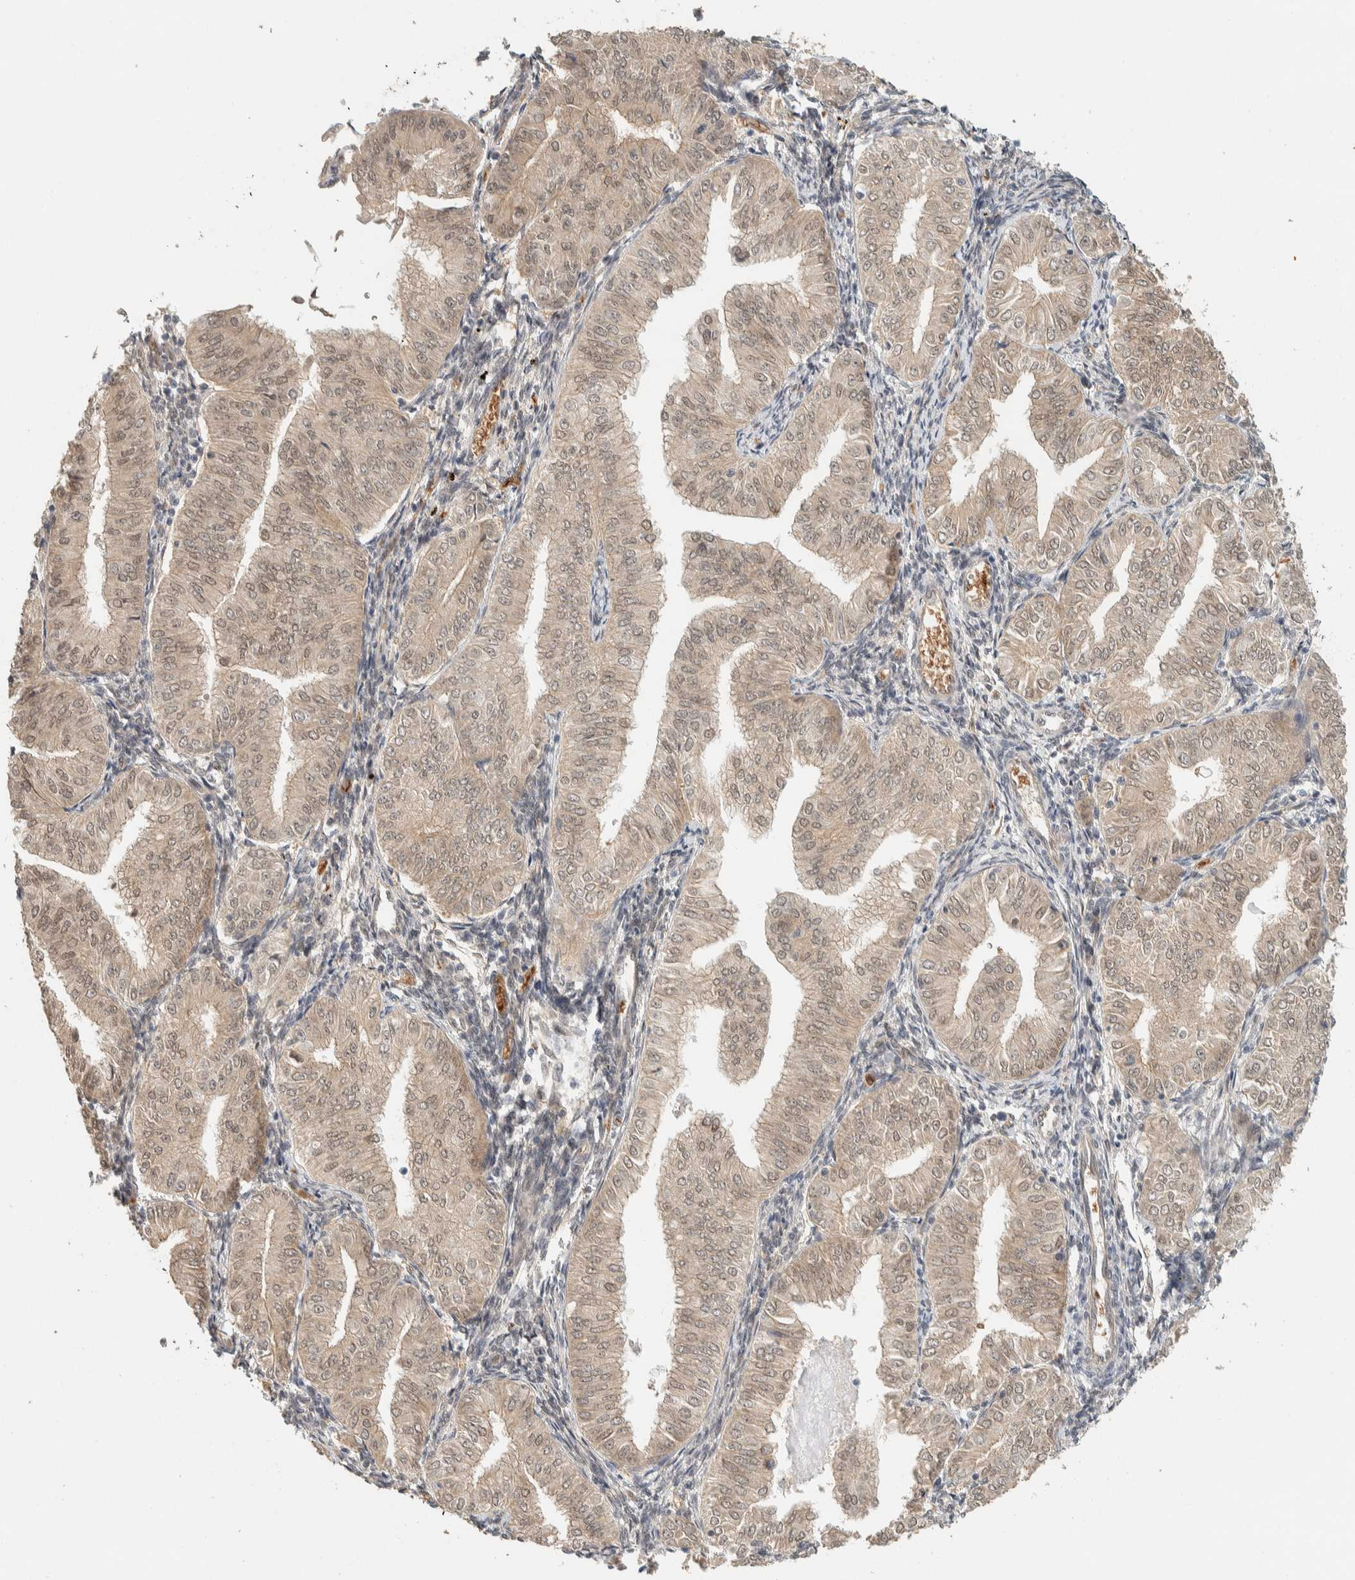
{"staining": {"intensity": "weak", "quantity": ">75%", "location": "cytoplasmic/membranous,nuclear"}, "tissue": "endometrial cancer", "cell_type": "Tumor cells", "image_type": "cancer", "snomed": [{"axis": "morphology", "description": "Normal tissue, NOS"}, {"axis": "morphology", "description": "Adenocarcinoma, NOS"}, {"axis": "topography", "description": "Endometrium"}], "caption": "Immunohistochemistry (IHC) (DAB (3,3'-diaminobenzidine)) staining of human endometrial cancer (adenocarcinoma) shows weak cytoplasmic/membranous and nuclear protein positivity in about >75% of tumor cells.", "gene": "ZBTB2", "patient": {"sex": "female", "age": 53}}